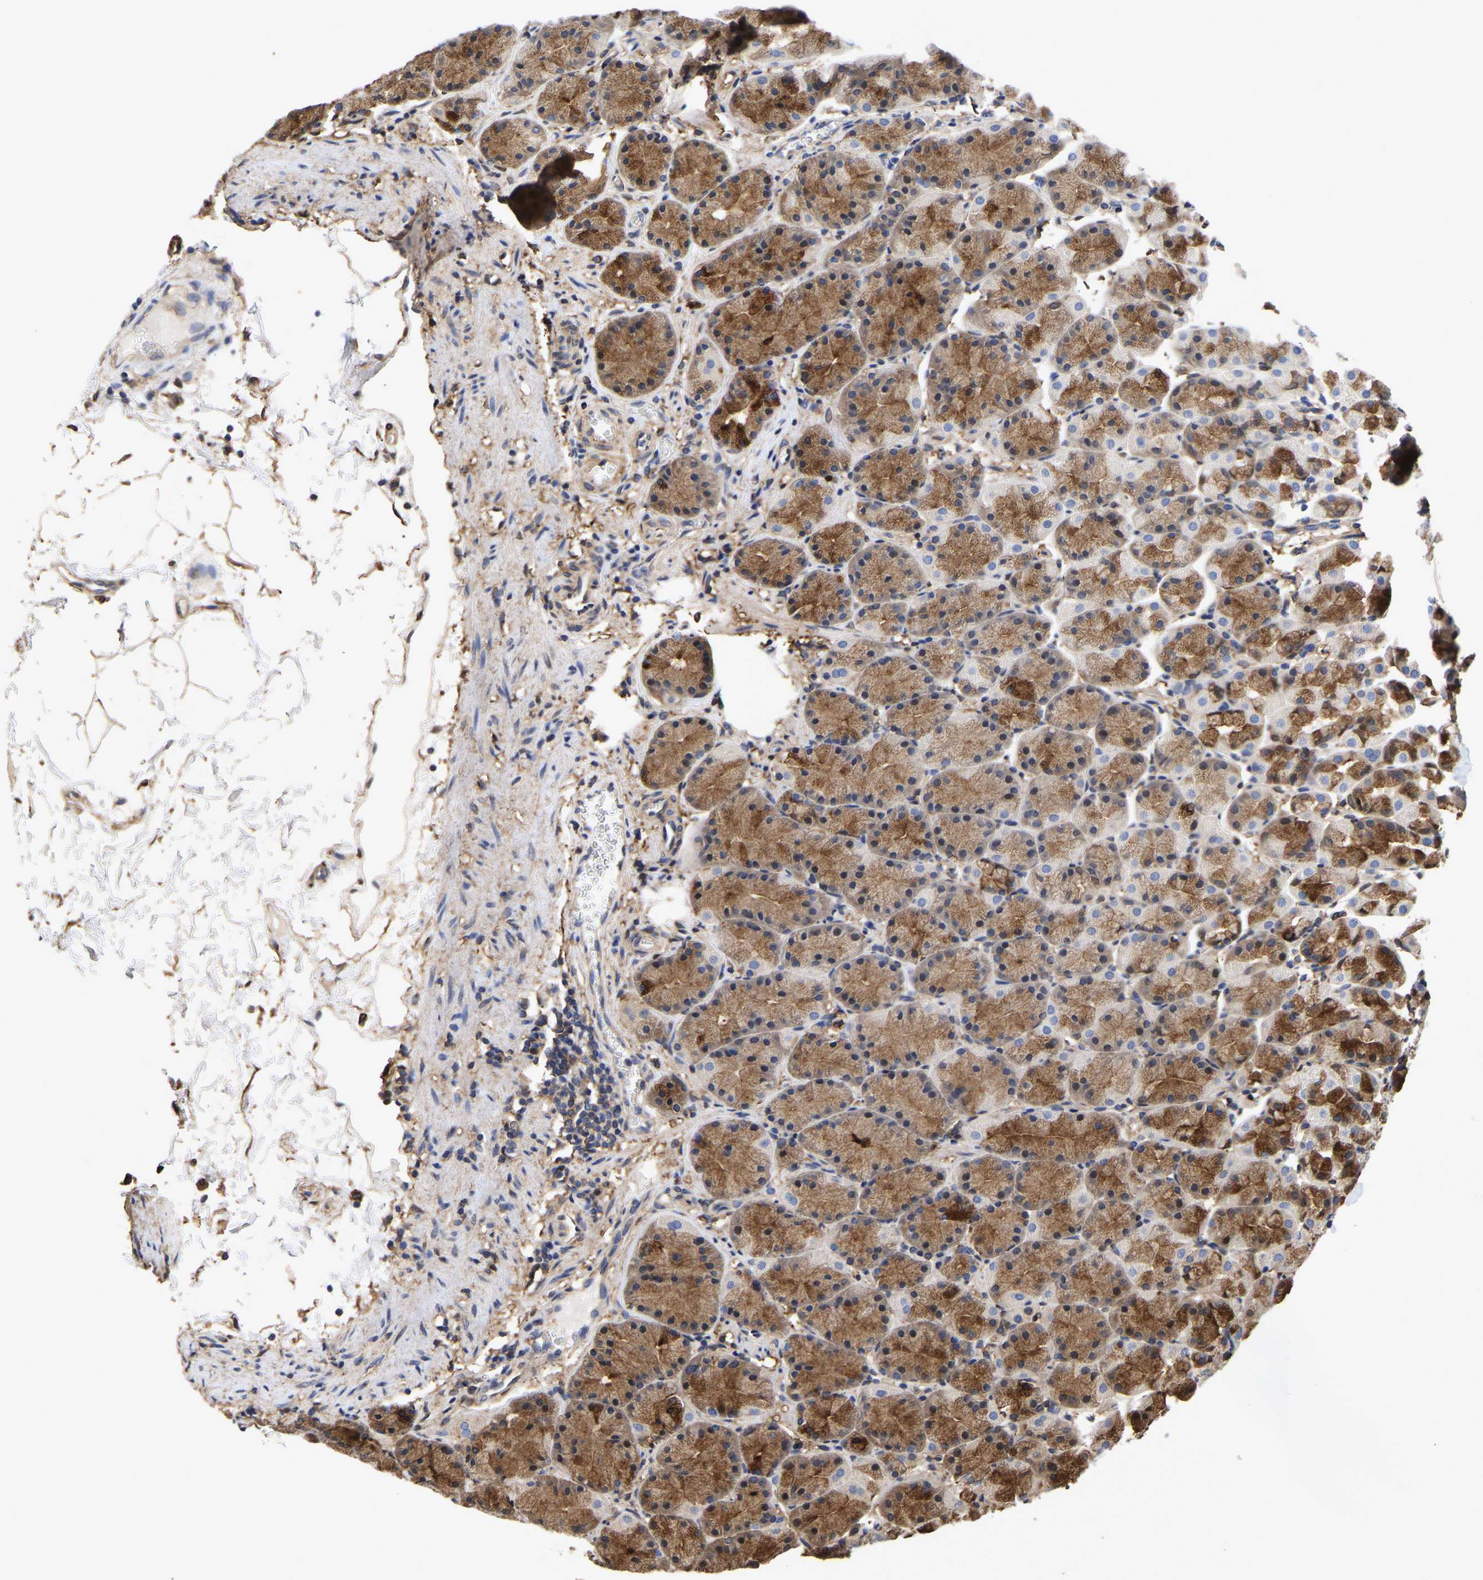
{"staining": {"intensity": "strong", "quantity": "25%-75%", "location": "cytoplasmic/membranous"}, "tissue": "stomach", "cell_type": "Glandular cells", "image_type": "normal", "snomed": [{"axis": "morphology", "description": "Normal tissue, NOS"}, {"axis": "topography", "description": "Stomach"}], "caption": "Immunohistochemical staining of benign human stomach displays strong cytoplasmic/membranous protein expression in approximately 25%-75% of glandular cells.", "gene": "LIF", "patient": {"sex": "male", "age": 42}}